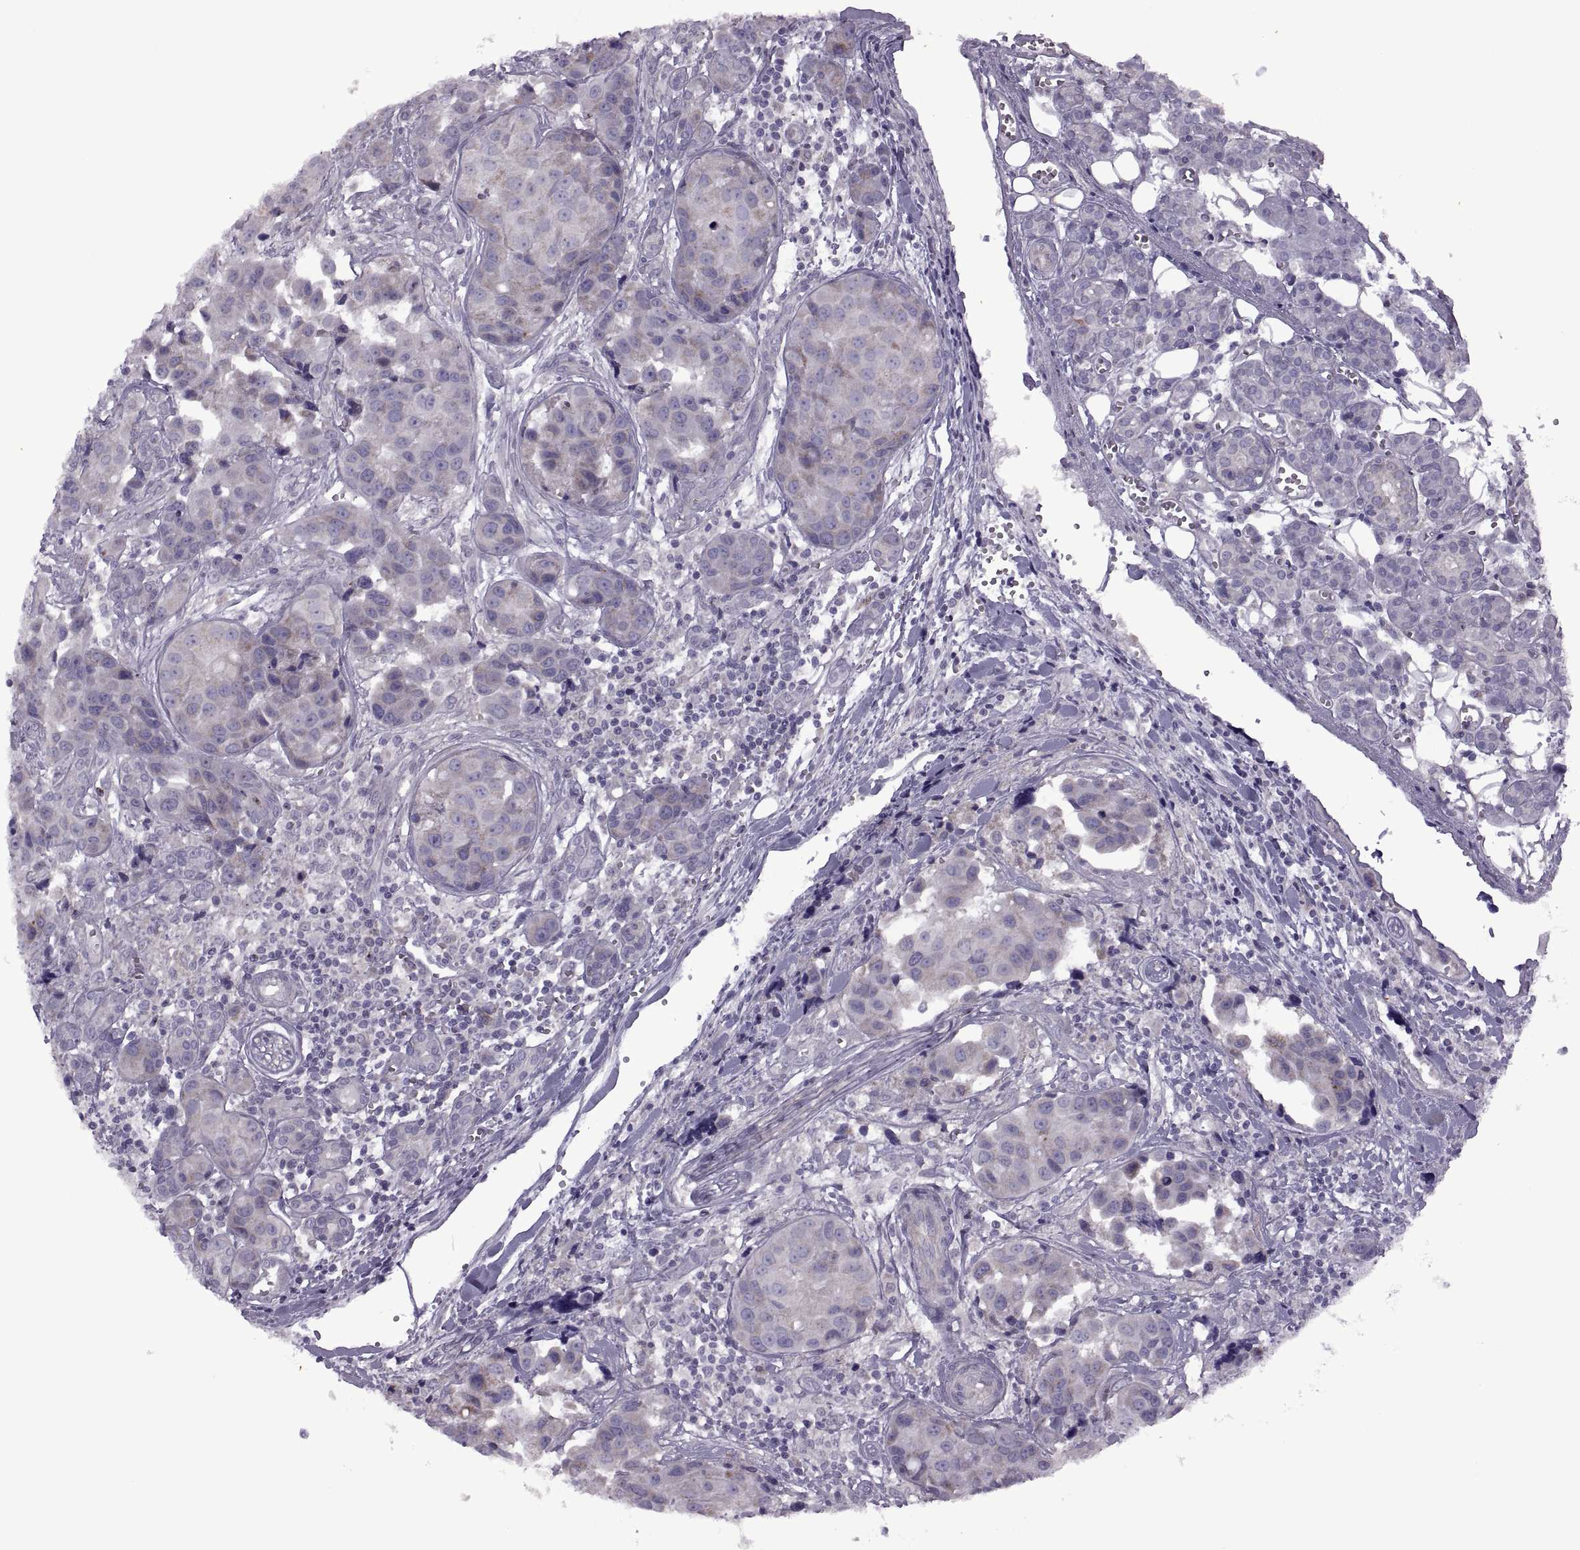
{"staining": {"intensity": "negative", "quantity": "none", "location": "none"}, "tissue": "head and neck cancer", "cell_type": "Tumor cells", "image_type": "cancer", "snomed": [{"axis": "morphology", "description": "Adenocarcinoma, NOS"}, {"axis": "topography", "description": "Head-Neck"}], "caption": "Protein analysis of head and neck adenocarcinoma exhibits no significant positivity in tumor cells. (DAB immunohistochemistry, high magnification).", "gene": "RIPK4", "patient": {"sex": "male", "age": 76}}